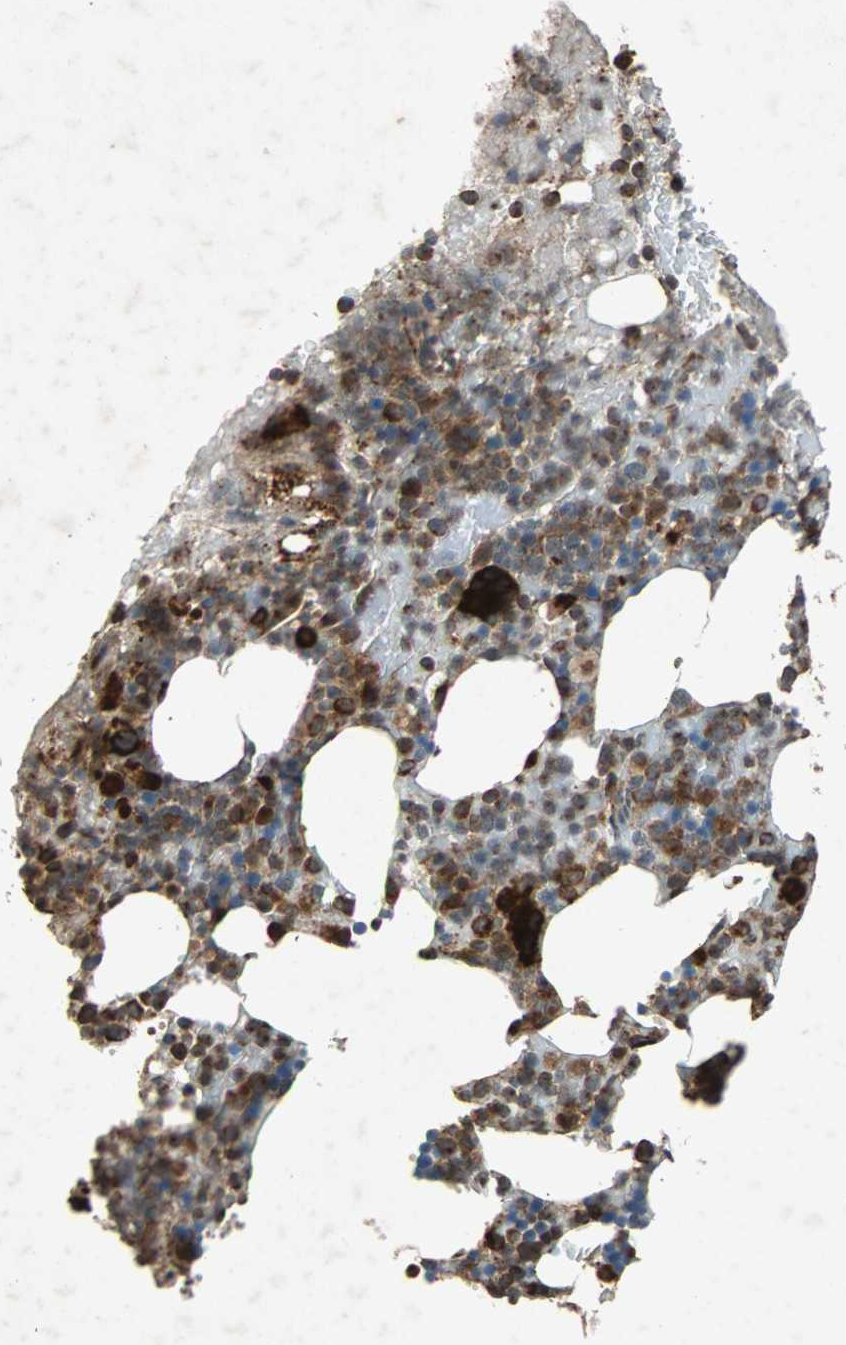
{"staining": {"intensity": "strong", "quantity": "25%-75%", "location": "cytoplasmic/membranous,nuclear"}, "tissue": "bone marrow", "cell_type": "Hematopoietic cells", "image_type": "normal", "snomed": [{"axis": "morphology", "description": "Normal tissue, NOS"}, {"axis": "topography", "description": "Bone marrow"}], "caption": "Immunohistochemistry (IHC) histopathology image of unremarkable bone marrow: bone marrow stained using IHC demonstrates high levels of strong protein expression localized specifically in the cytoplasmic/membranous,nuclear of hematopoietic cells, appearing as a cytoplasmic/membranous,nuclear brown color.", "gene": "USP31", "patient": {"sex": "female", "age": 66}}